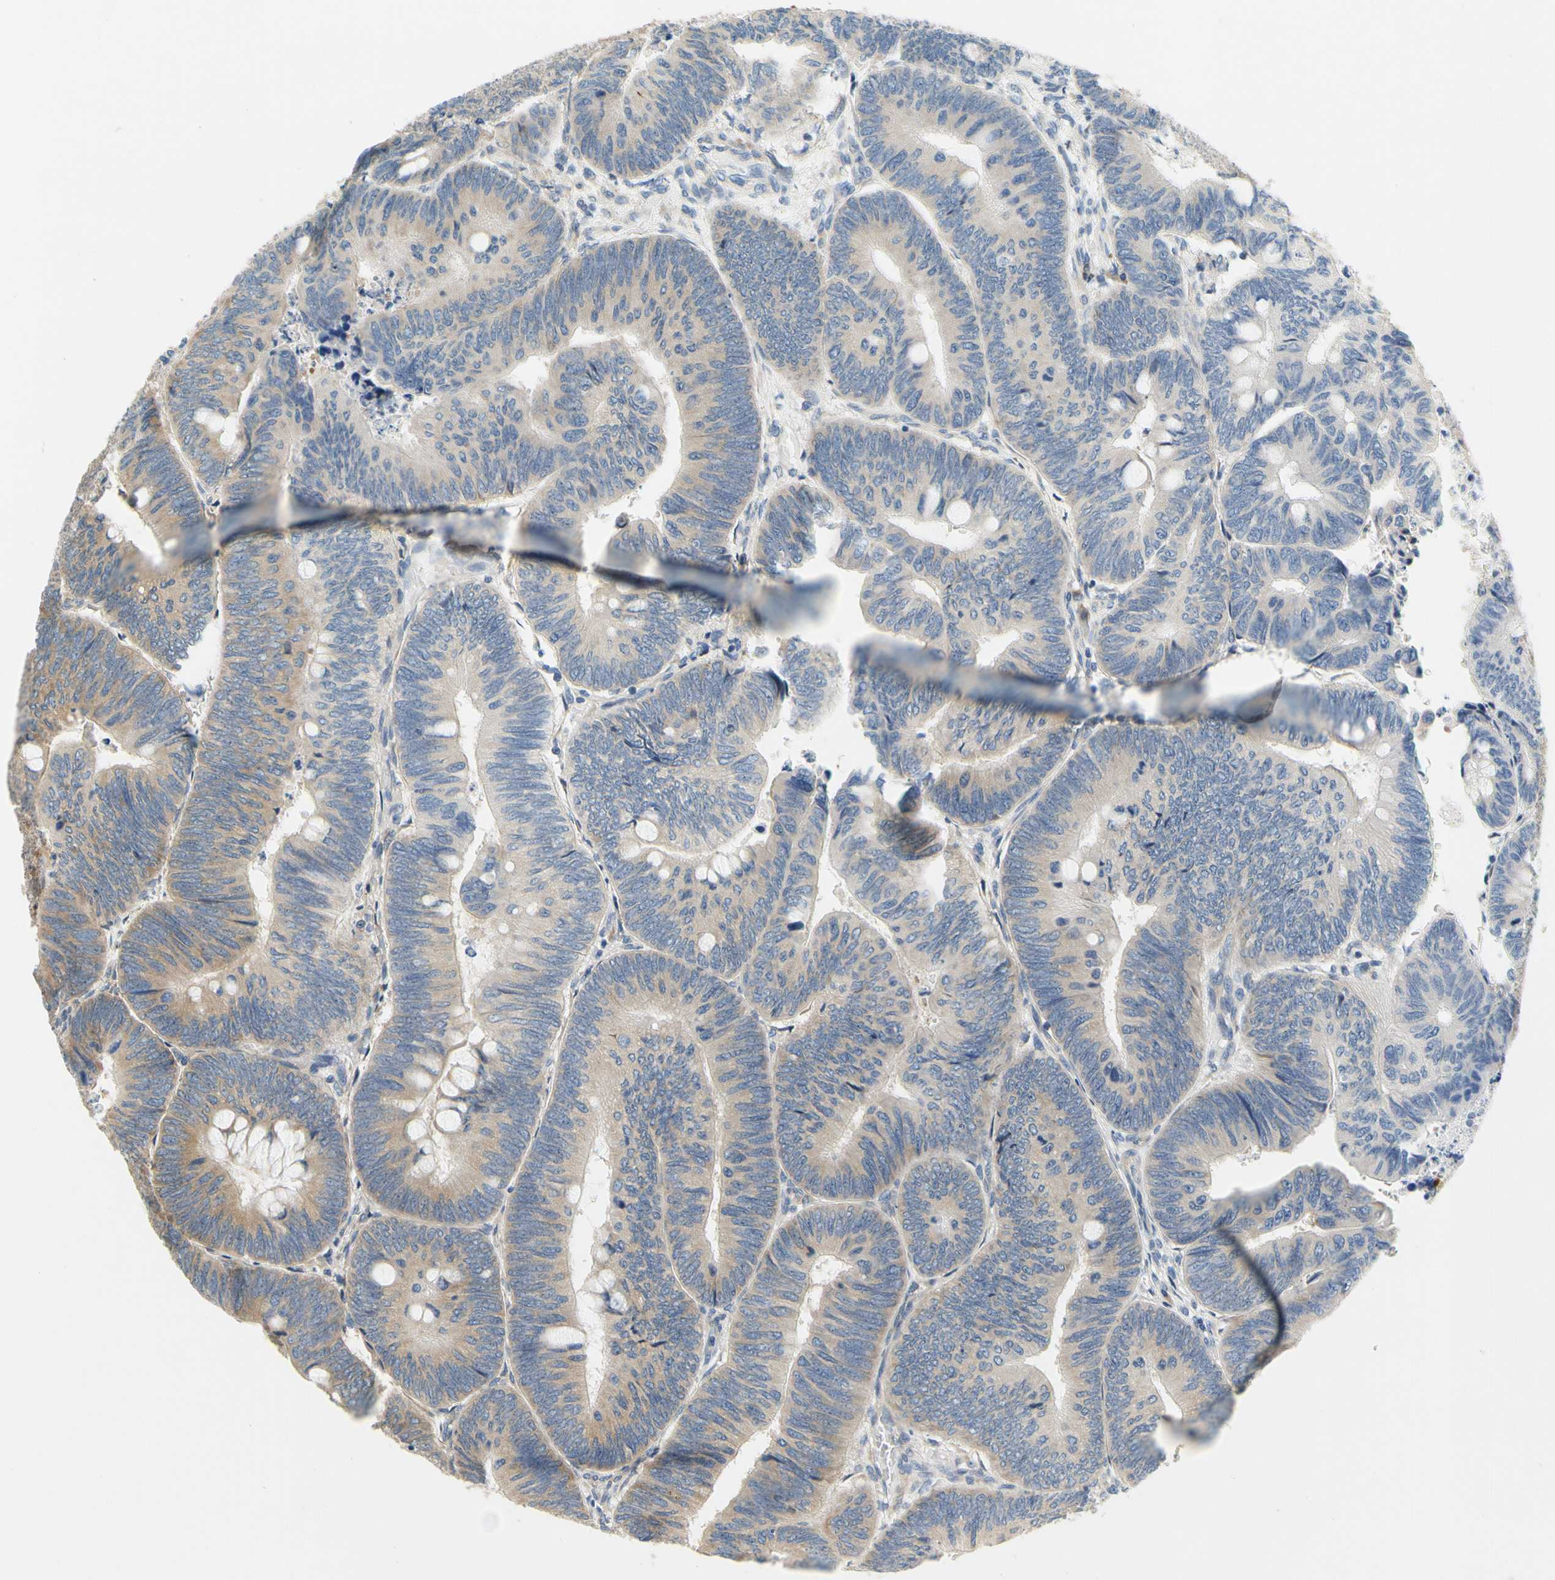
{"staining": {"intensity": "moderate", "quantity": "25%-75%", "location": "cytoplasmic/membranous"}, "tissue": "colorectal cancer", "cell_type": "Tumor cells", "image_type": "cancer", "snomed": [{"axis": "morphology", "description": "Normal tissue, NOS"}, {"axis": "morphology", "description": "Adenocarcinoma, NOS"}, {"axis": "topography", "description": "Rectum"}, {"axis": "topography", "description": "Peripheral nerve tissue"}], "caption": "Tumor cells exhibit medium levels of moderate cytoplasmic/membranous positivity in approximately 25%-75% of cells in colorectal cancer. (Brightfield microscopy of DAB IHC at high magnification).", "gene": "LRRC47", "patient": {"sex": "male", "age": 92}}